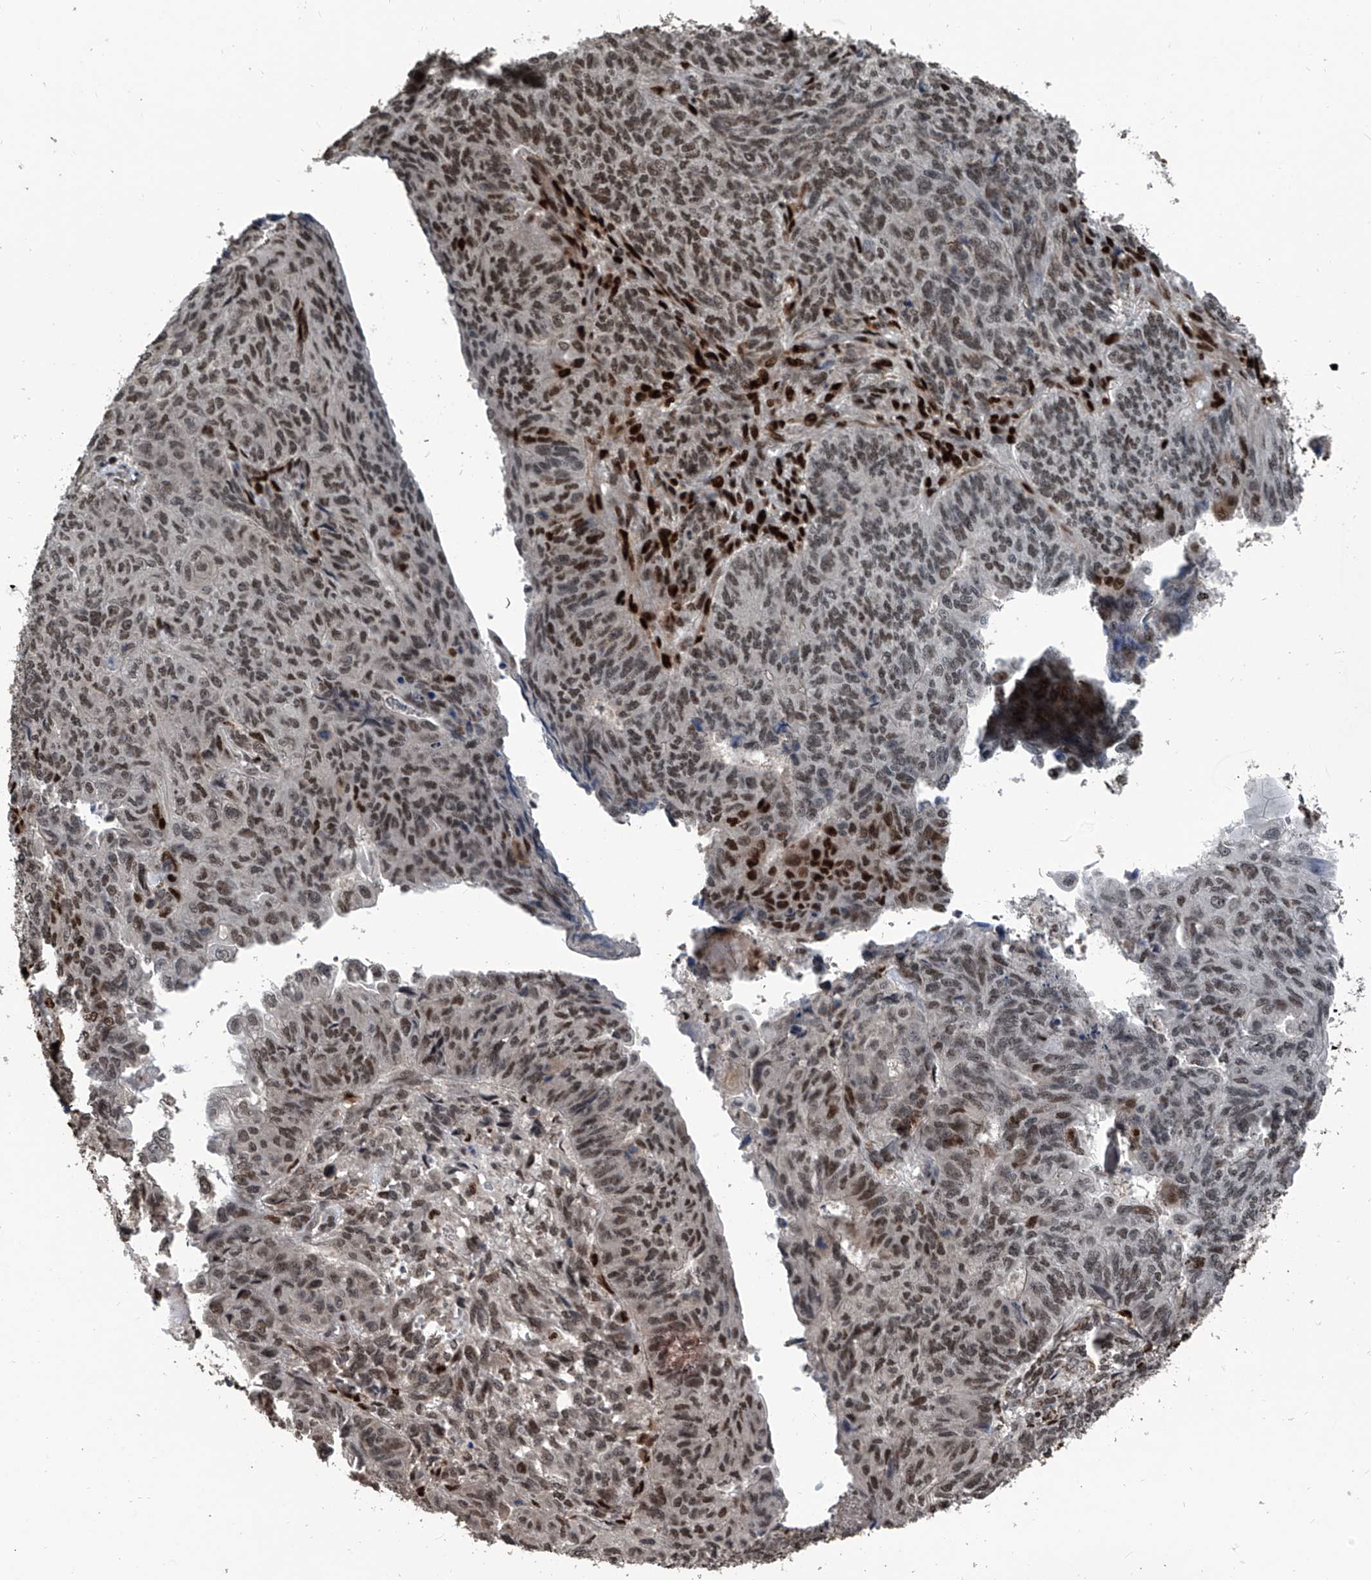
{"staining": {"intensity": "moderate", "quantity": ">75%", "location": "nuclear"}, "tissue": "endometrial cancer", "cell_type": "Tumor cells", "image_type": "cancer", "snomed": [{"axis": "morphology", "description": "Adenocarcinoma, NOS"}, {"axis": "topography", "description": "Endometrium"}], "caption": "An image of endometrial adenocarcinoma stained for a protein demonstrates moderate nuclear brown staining in tumor cells.", "gene": "FKBP5", "patient": {"sex": "female", "age": 32}}